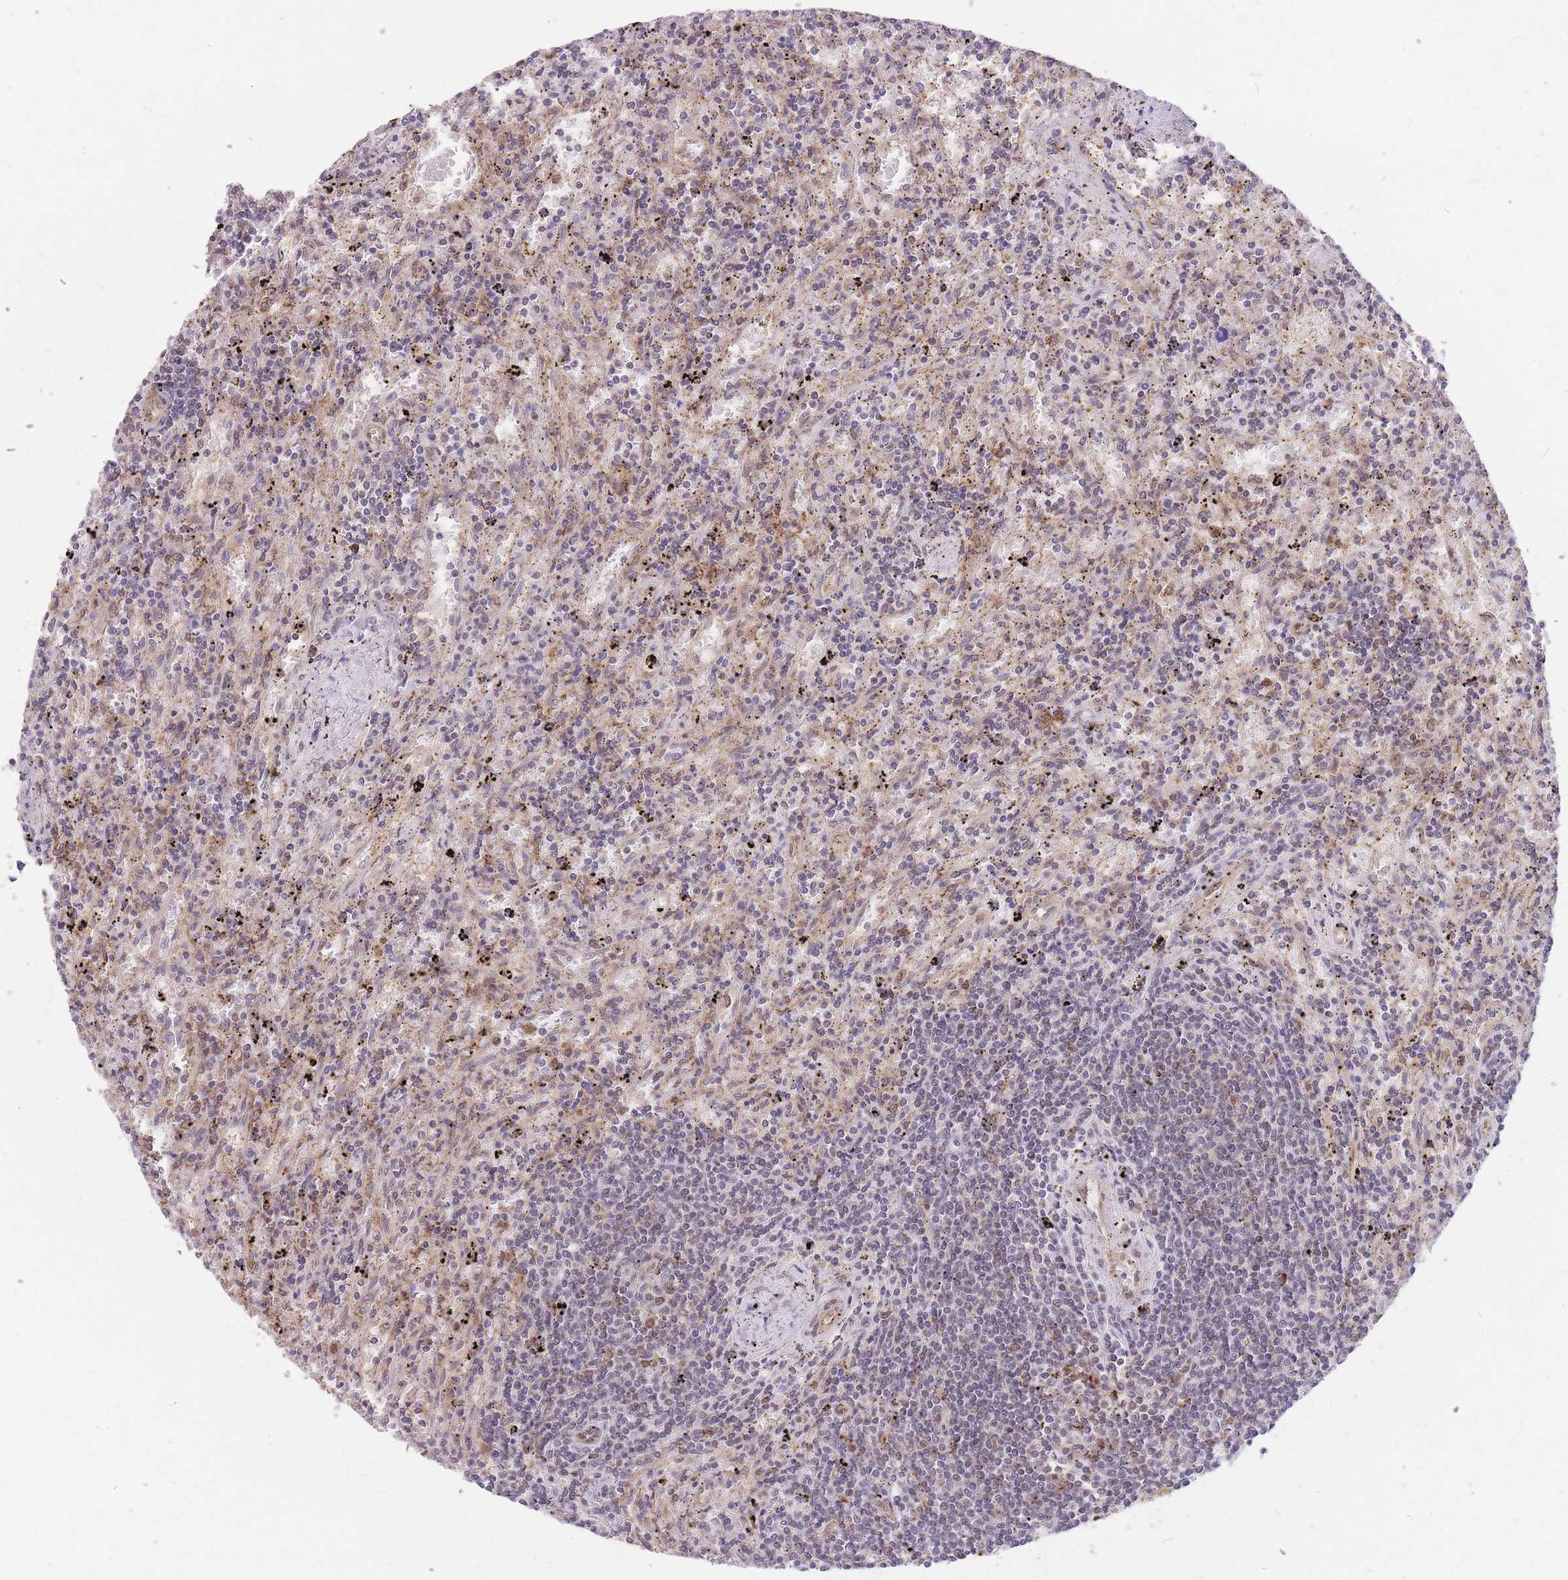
{"staining": {"intensity": "negative", "quantity": "none", "location": "none"}, "tissue": "lymphoma", "cell_type": "Tumor cells", "image_type": "cancer", "snomed": [{"axis": "morphology", "description": "Malignant lymphoma, non-Hodgkin's type, Low grade"}, {"axis": "topography", "description": "Spleen"}], "caption": "Immunohistochemistry histopathology image of human lymphoma stained for a protein (brown), which shows no positivity in tumor cells.", "gene": "TCF20", "patient": {"sex": "male", "age": 76}}